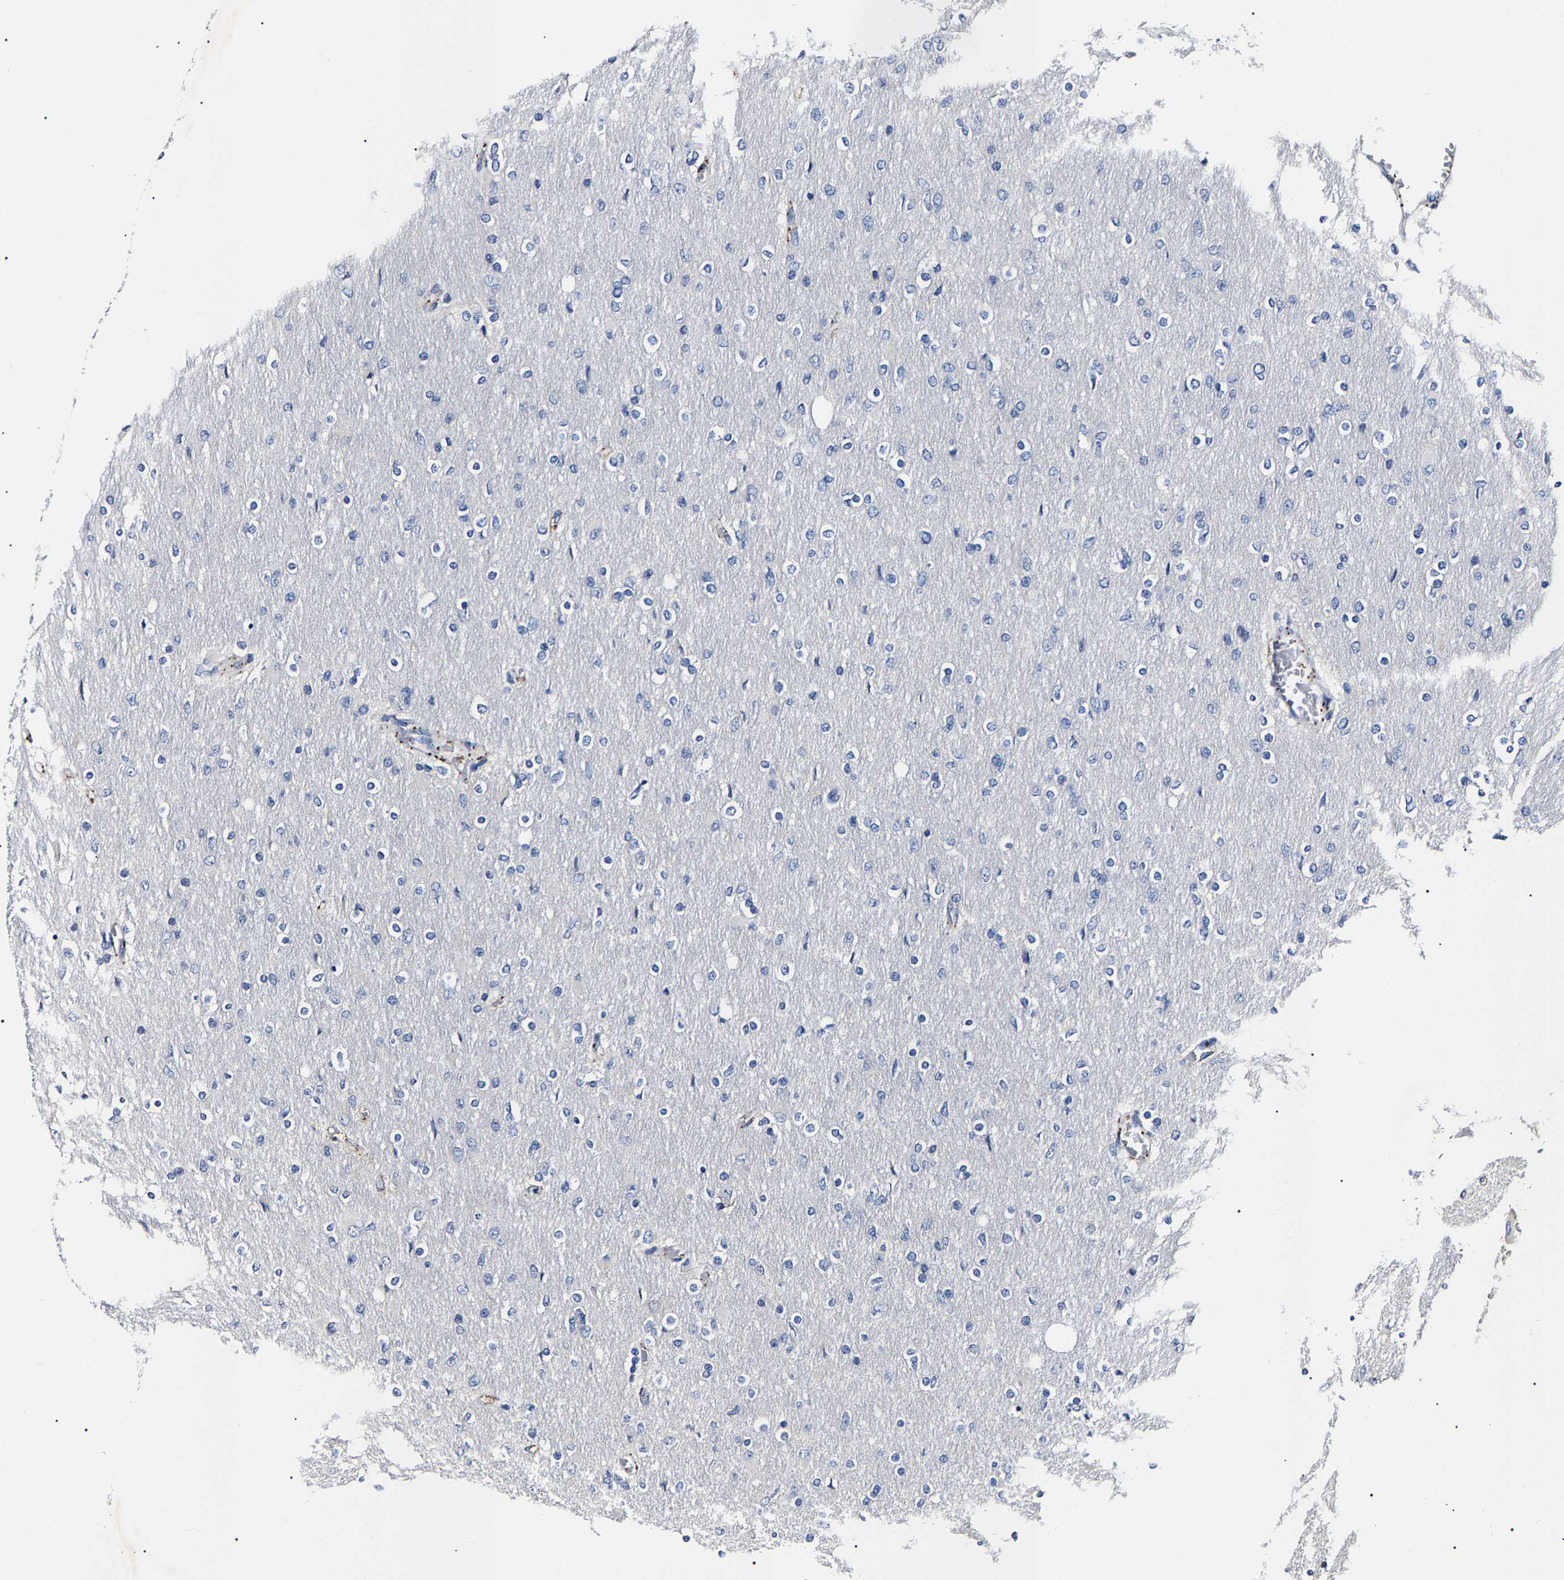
{"staining": {"intensity": "negative", "quantity": "none", "location": "none"}, "tissue": "glioma", "cell_type": "Tumor cells", "image_type": "cancer", "snomed": [{"axis": "morphology", "description": "Glioma, malignant, High grade"}, {"axis": "topography", "description": "Cerebral cortex"}], "caption": "Malignant glioma (high-grade) was stained to show a protein in brown. There is no significant positivity in tumor cells.", "gene": "KLHL42", "patient": {"sex": "female", "age": 36}}